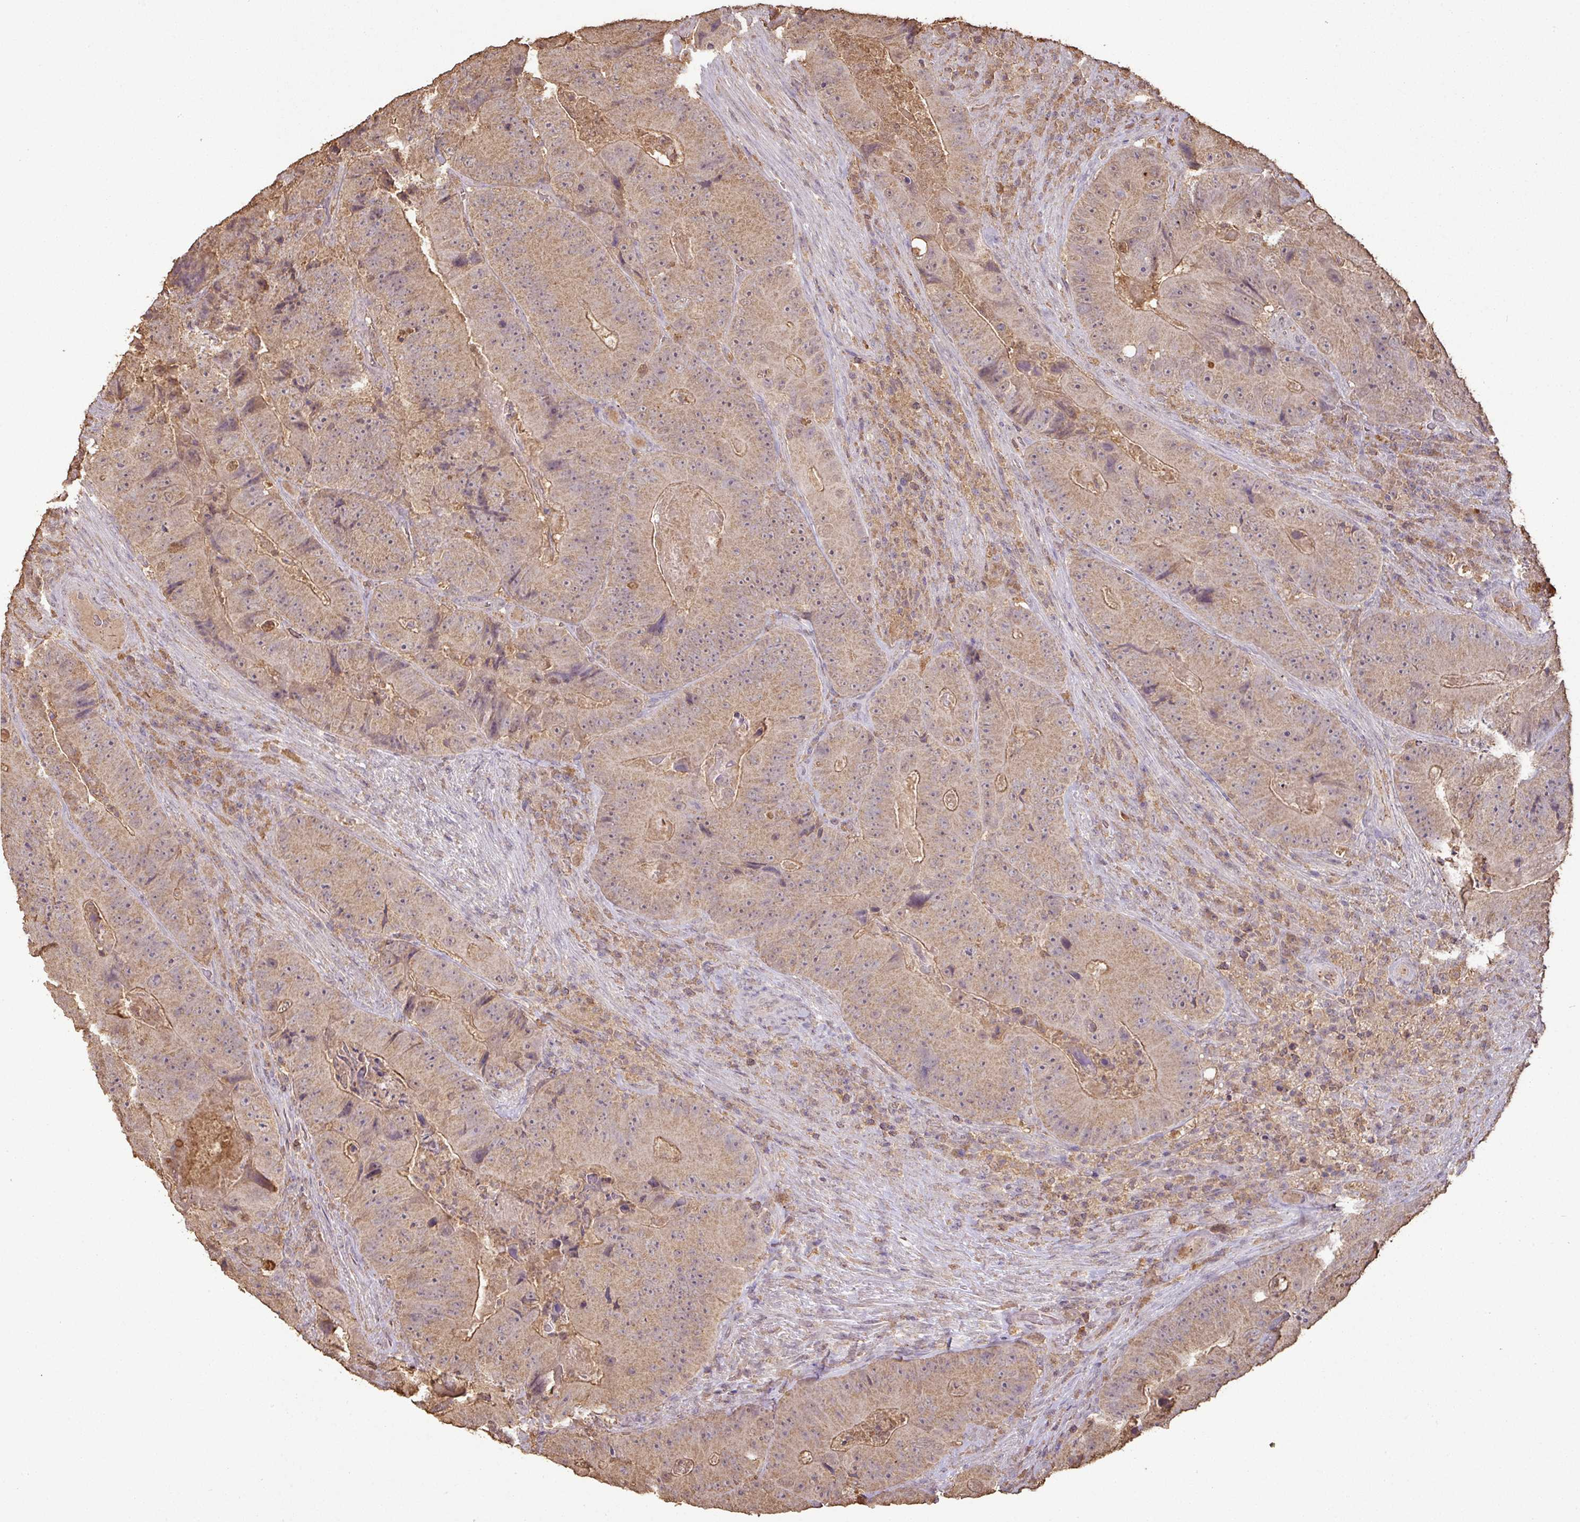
{"staining": {"intensity": "moderate", "quantity": ">75%", "location": "cytoplasmic/membranous"}, "tissue": "colorectal cancer", "cell_type": "Tumor cells", "image_type": "cancer", "snomed": [{"axis": "morphology", "description": "Adenocarcinoma, NOS"}, {"axis": "topography", "description": "Colon"}], "caption": "The photomicrograph demonstrates staining of adenocarcinoma (colorectal), revealing moderate cytoplasmic/membranous protein positivity (brown color) within tumor cells.", "gene": "ATAT1", "patient": {"sex": "female", "age": 86}}